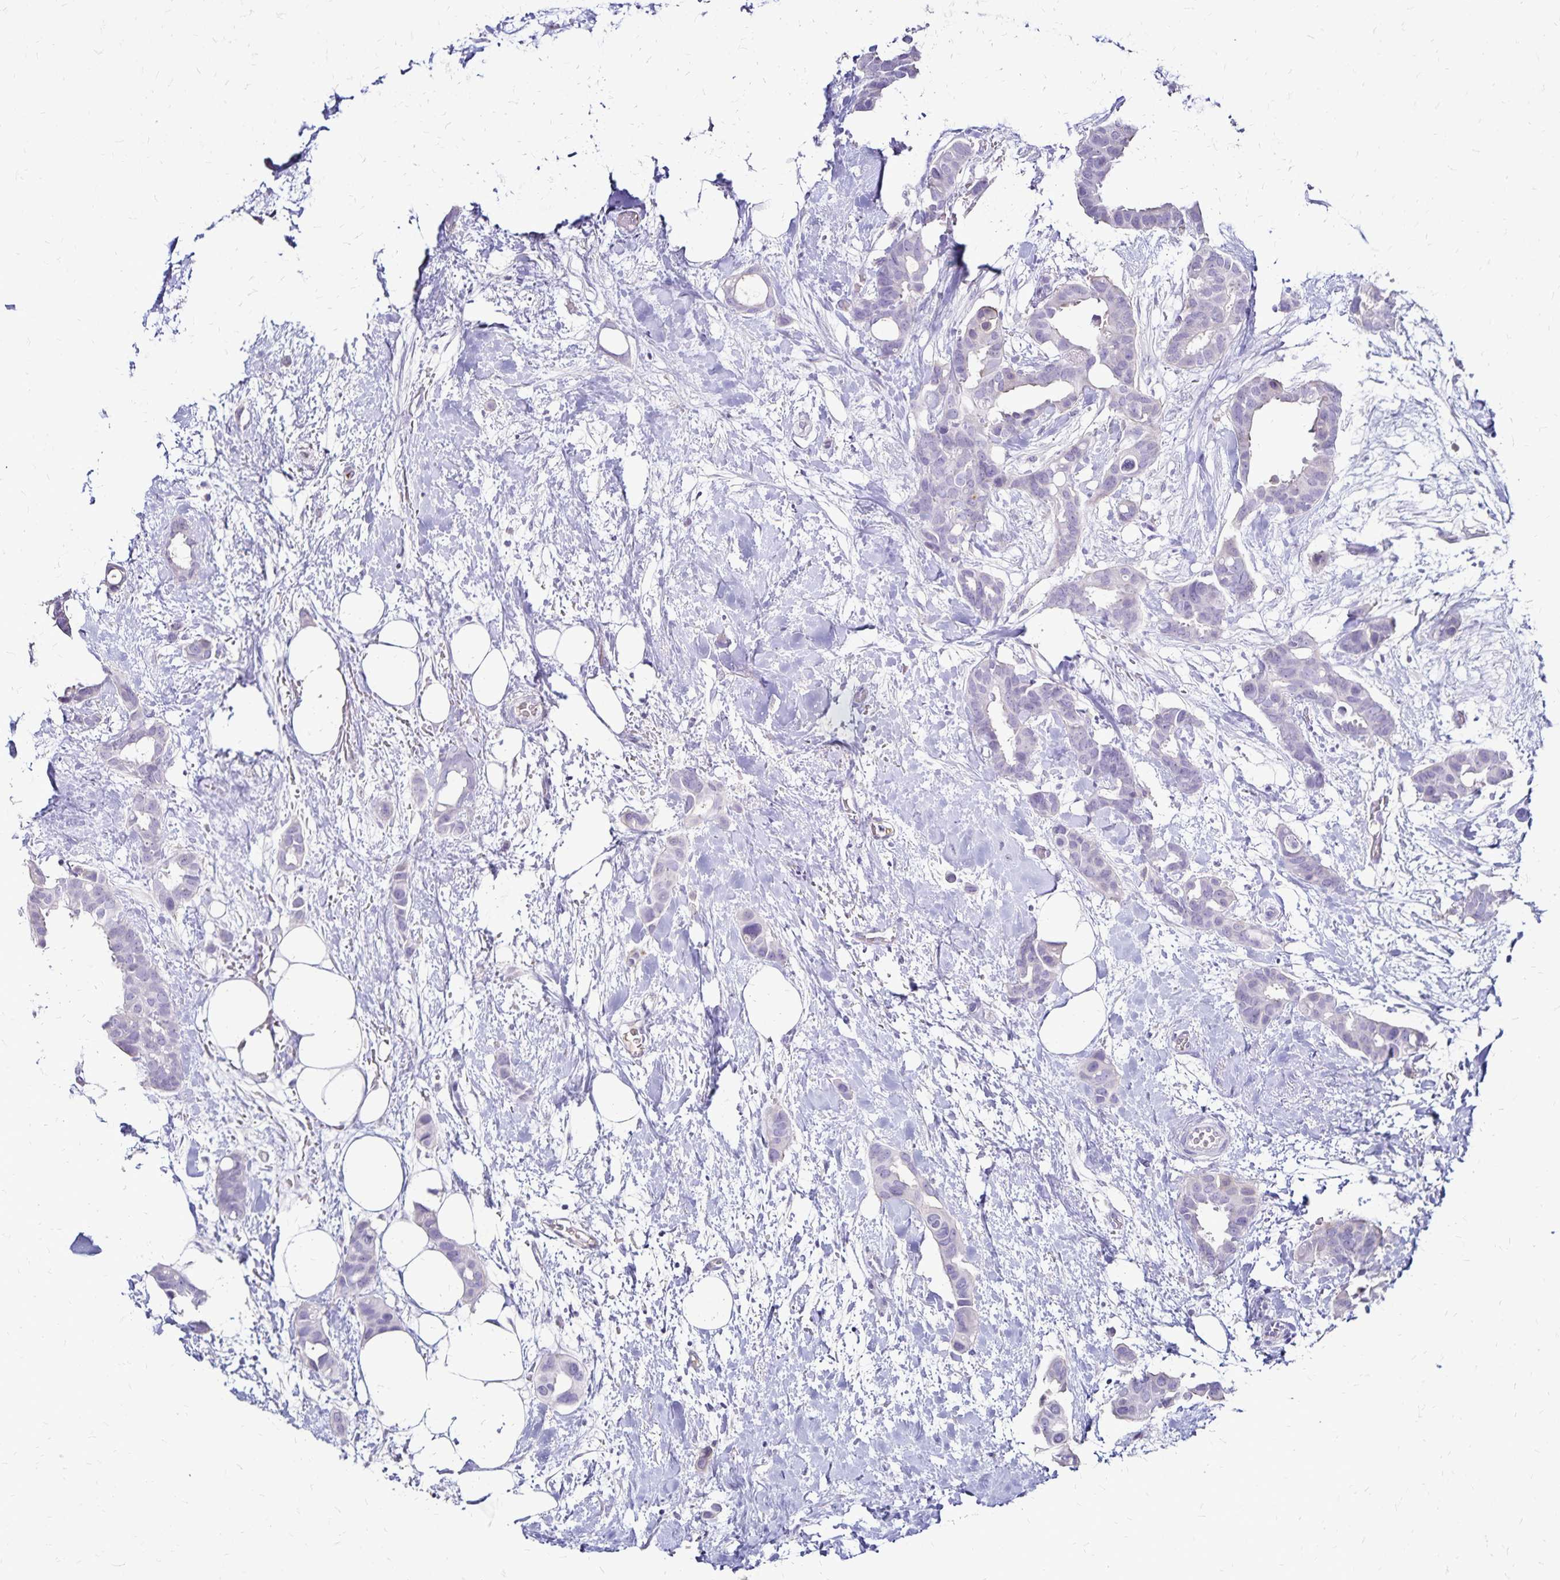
{"staining": {"intensity": "negative", "quantity": "none", "location": "none"}, "tissue": "breast cancer", "cell_type": "Tumor cells", "image_type": "cancer", "snomed": [{"axis": "morphology", "description": "Duct carcinoma"}, {"axis": "topography", "description": "Breast"}], "caption": "Breast invasive ductal carcinoma stained for a protein using immunohistochemistry displays no positivity tumor cells.", "gene": "KISS1", "patient": {"sex": "female", "age": 62}}